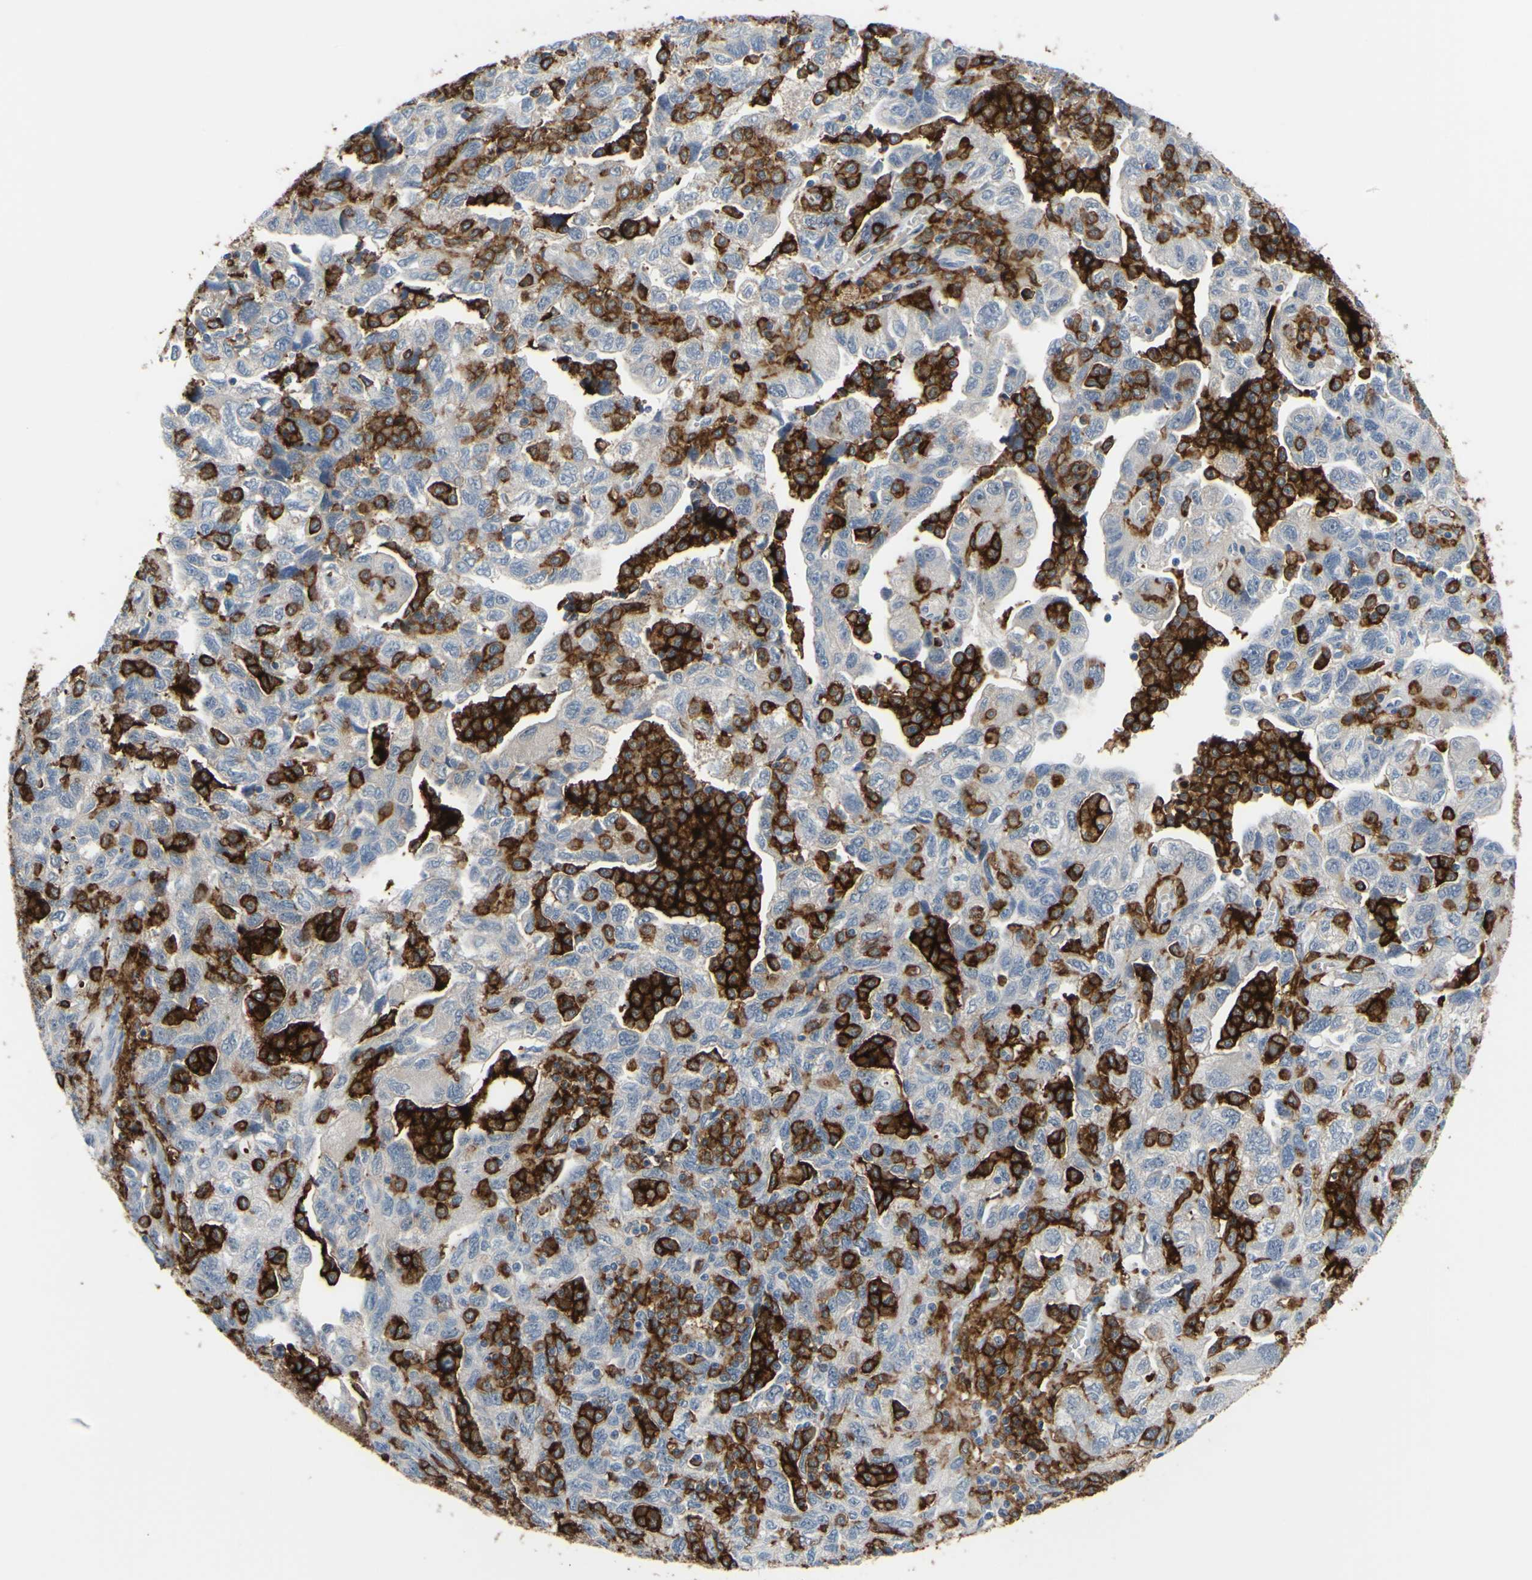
{"staining": {"intensity": "negative", "quantity": "none", "location": "none"}, "tissue": "ovarian cancer", "cell_type": "Tumor cells", "image_type": "cancer", "snomed": [{"axis": "morphology", "description": "Carcinoma, NOS"}, {"axis": "morphology", "description": "Cystadenocarcinoma, serous, NOS"}, {"axis": "topography", "description": "Ovary"}], "caption": "DAB immunohistochemical staining of ovarian cancer (serous cystadenocarcinoma) displays no significant positivity in tumor cells.", "gene": "FCGR2A", "patient": {"sex": "female", "age": 69}}